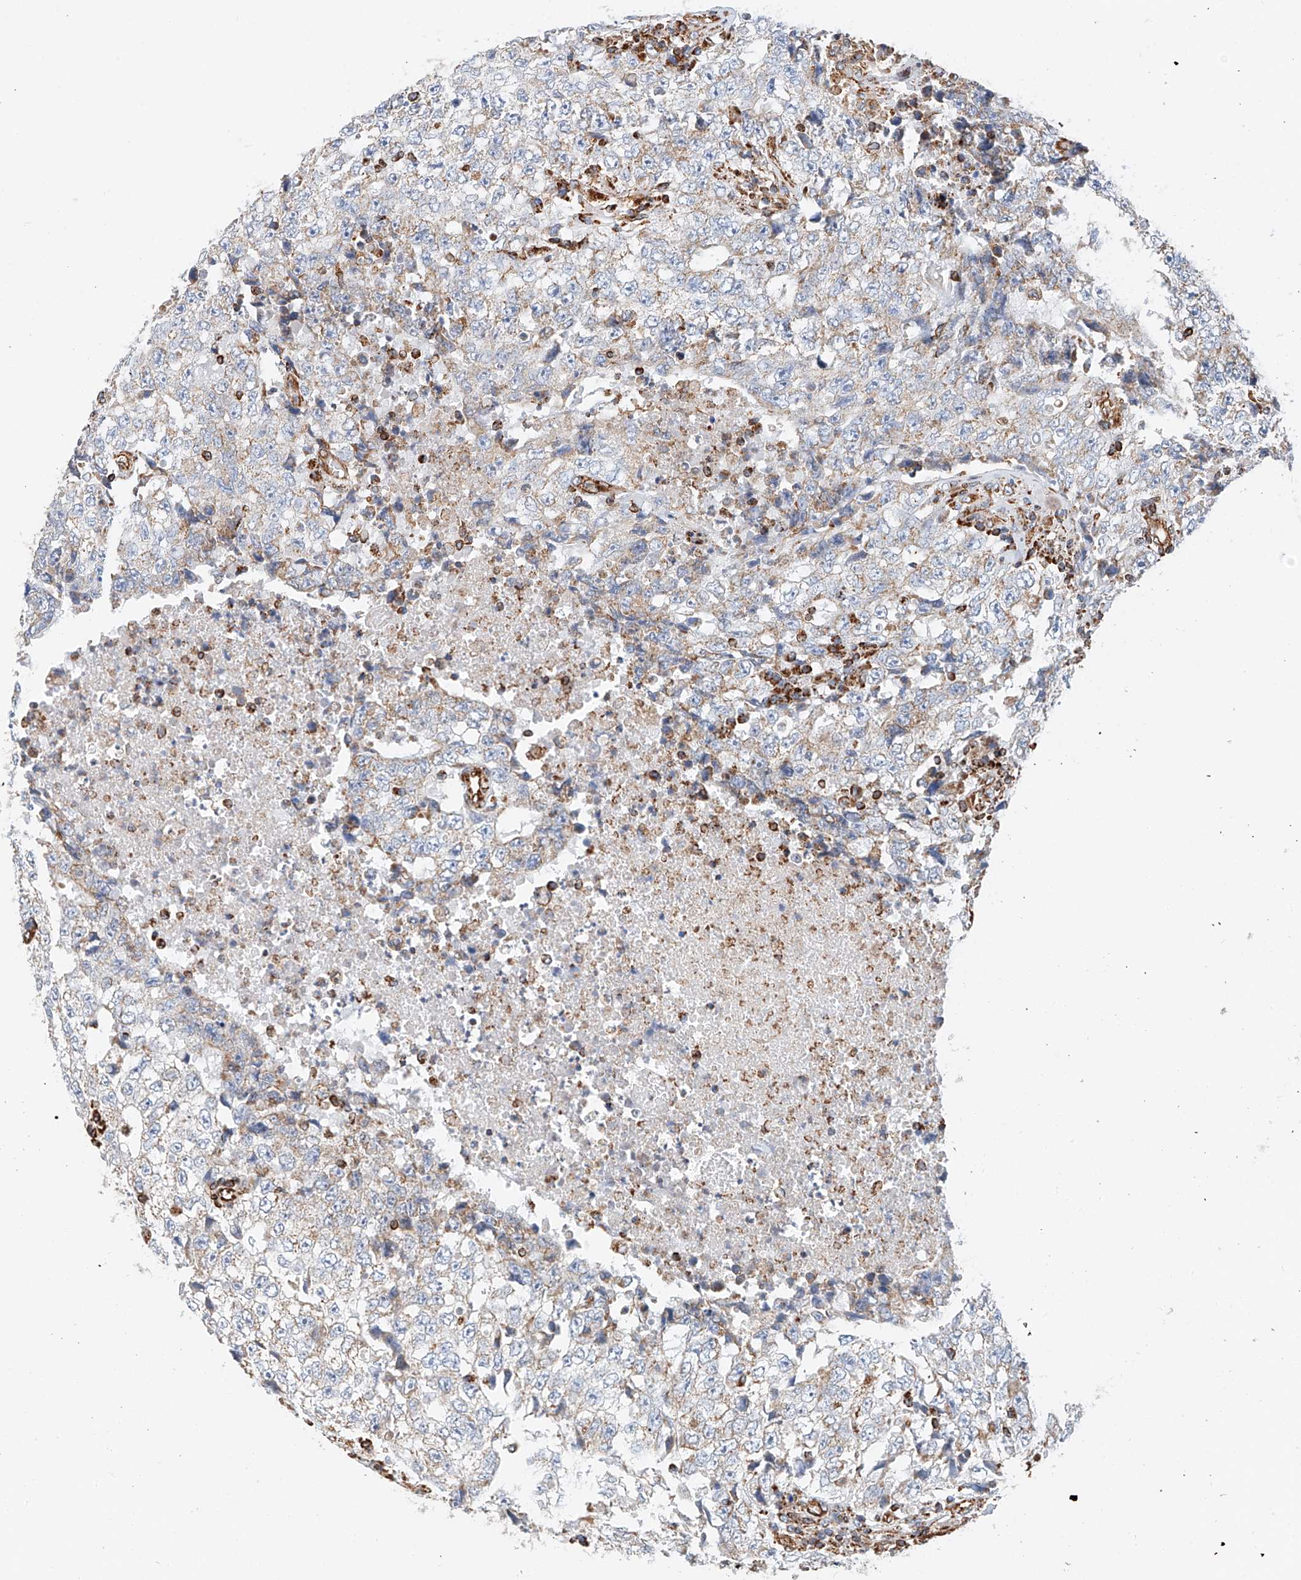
{"staining": {"intensity": "weak", "quantity": "<25%", "location": "cytoplasmic/membranous"}, "tissue": "testis cancer", "cell_type": "Tumor cells", "image_type": "cancer", "snomed": [{"axis": "morphology", "description": "Necrosis, NOS"}, {"axis": "morphology", "description": "Carcinoma, Embryonal, NOS"}, {"axis": "topography", "description": "Testis"}], "caption": "This photomicrograph is of embryonal carcinoma (testis) stained with immunohistochemistry to label a protein in brown with the nuclei are counter-stained blue. There is no positivity in tumor cells. (Immunohistochemistry, brightfield microscopy, high magnification).", "gene": "NDUFV3", "patient": {"sex": "male", "age": 19}}